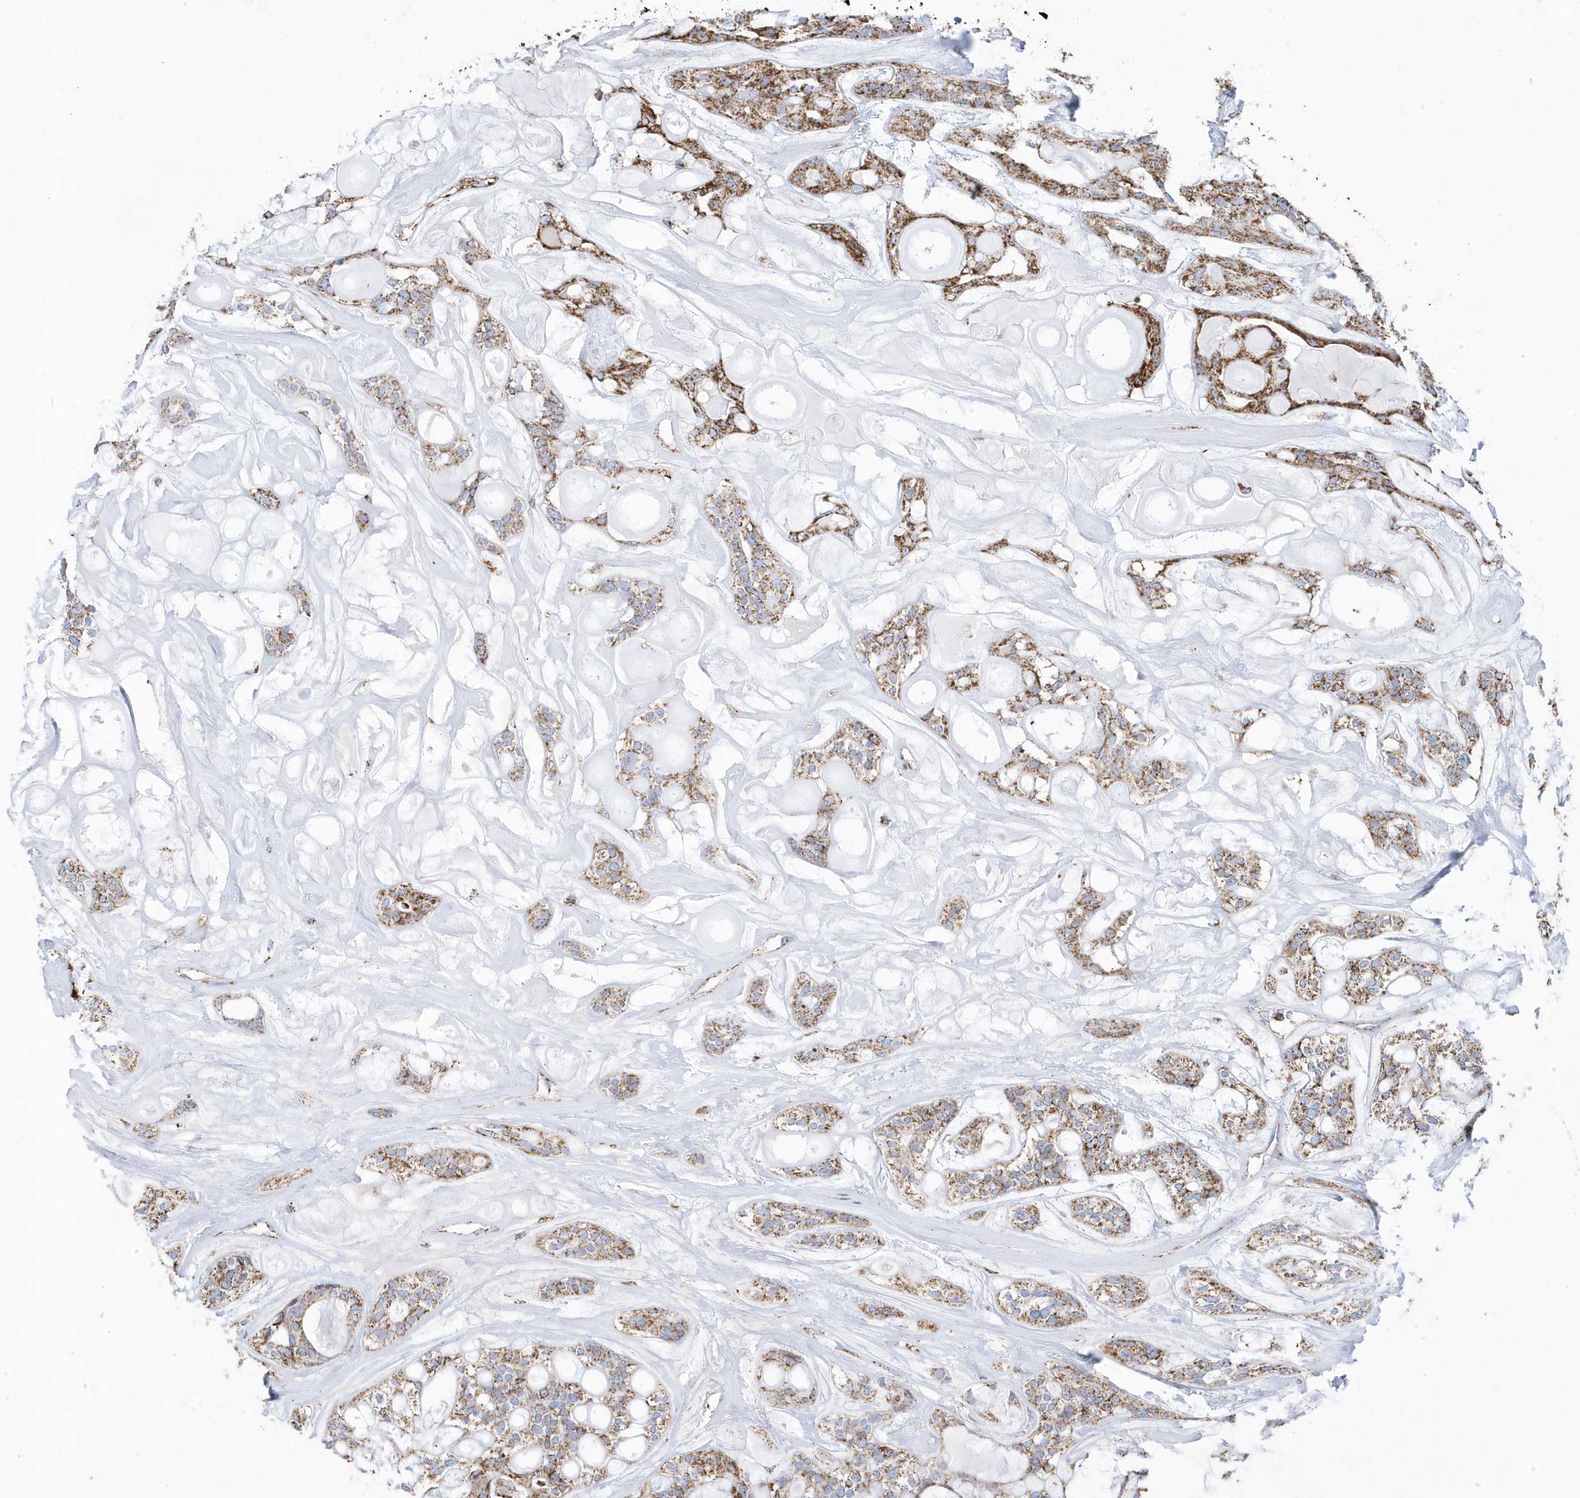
{"staining": {"intensity": "moderate", "quantity": ">75%", "location": "cytoplasmic/membranous"}, "tissue": "head and neck cancer", "cell_type": "Tumor cells", "image_type": "cancer", "snomed": [{"axis": "morphology", "description": "Adenocarcinoma, NOS"}, {"axis": "topography", "description": "Head-Neck"}], "caption": "A high-resolution micrograph shows IHC staining of head and neck cancer, which displays moderate cytoplasmic/membranous positivity in about >75% of tumor cells. (DAB (3,3'-diaminobenzidine) IHC with brightfield microscopy, high magnification).", "gene": "GTPBP8", "patient": {"sex": "male", "age": 66}}